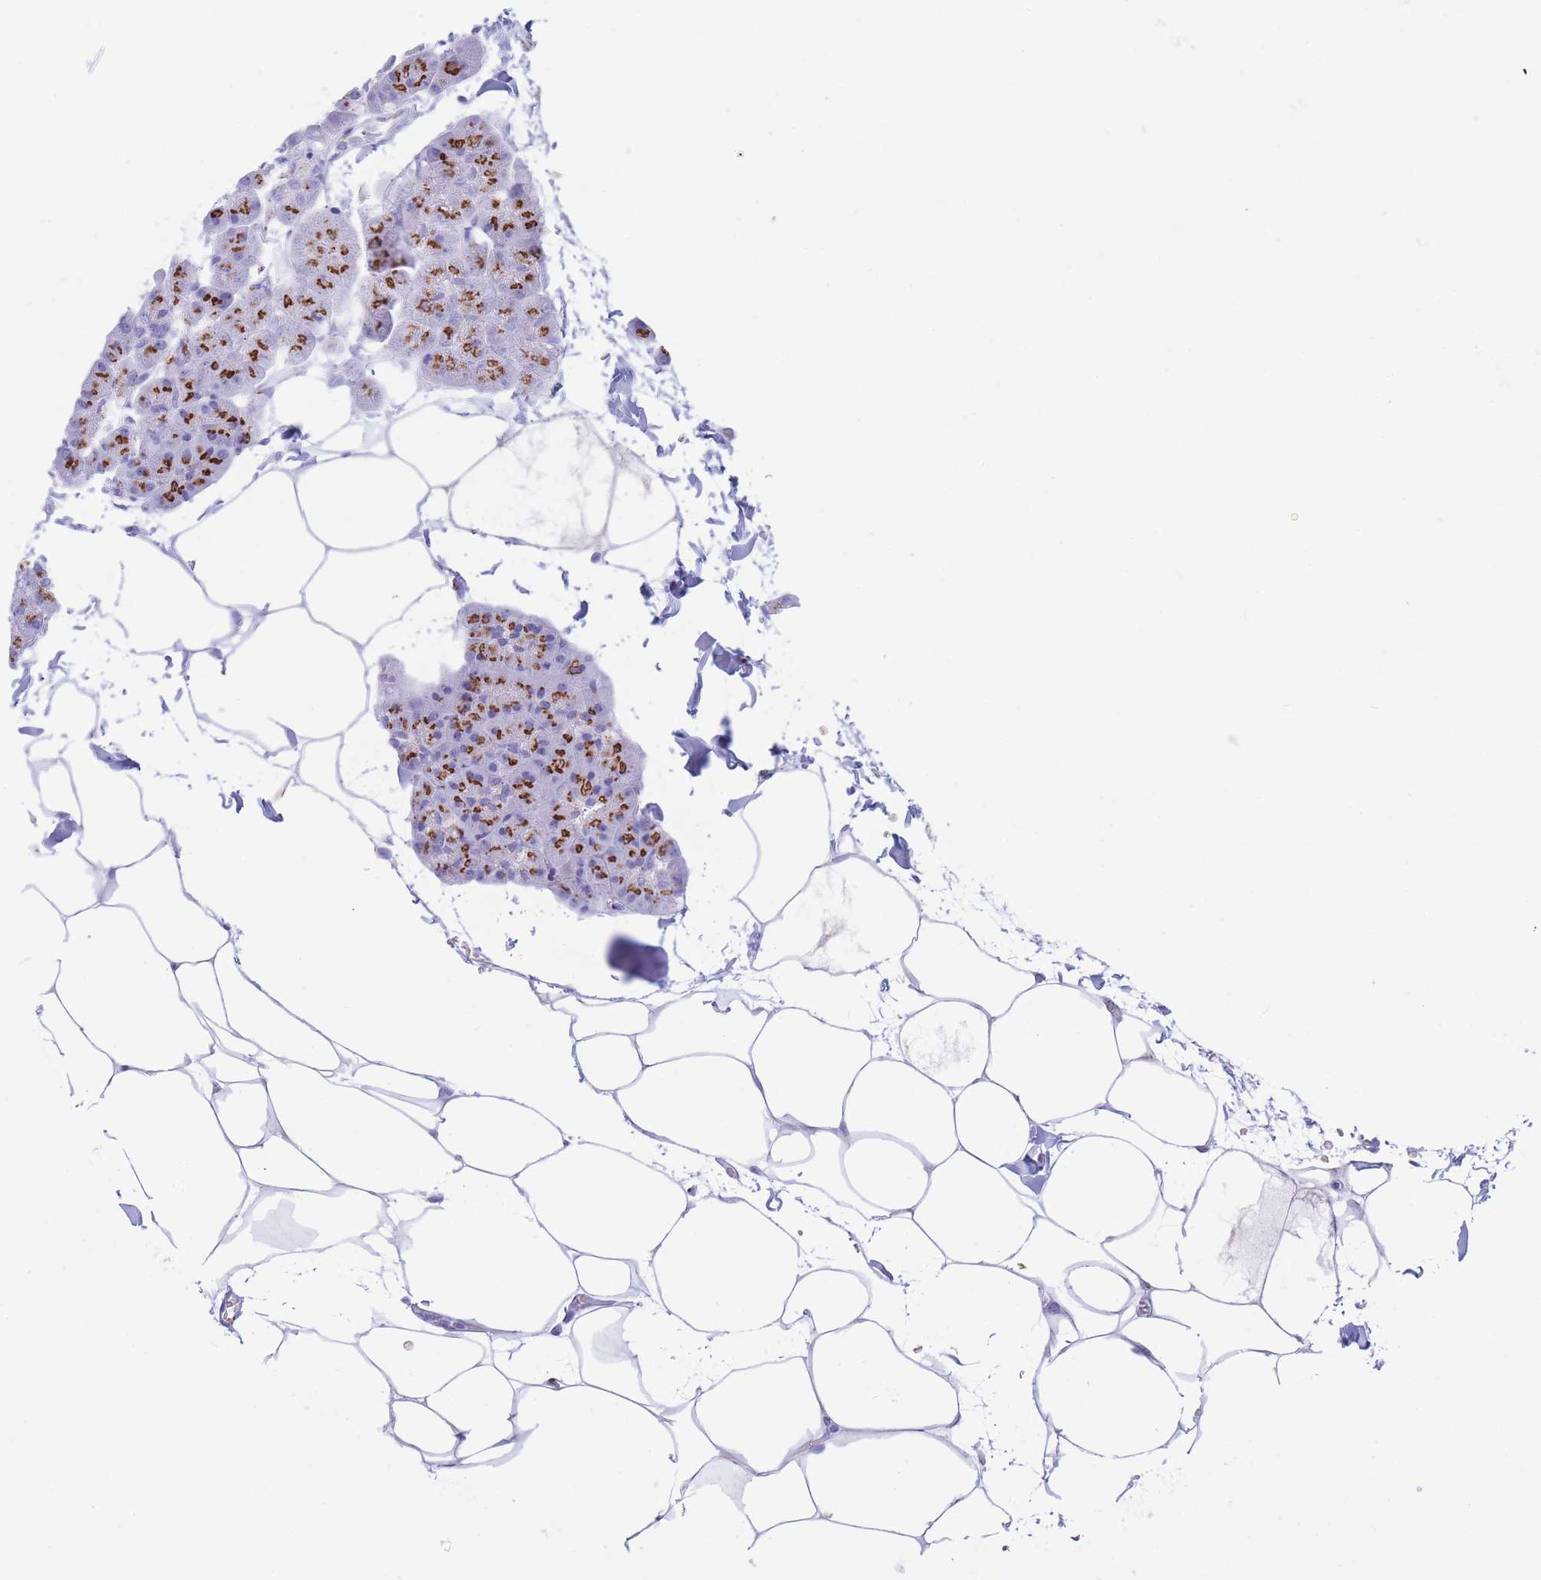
{"staining": {"intensity": "strong", "quantity": "25%-75%", "location": "cytoplasmic/membranous"}, "tissue": "pancreas", "cell_type": "Exocrine glandular cells", "image_type": "normal", "snomed": [{"axis": "morphology", "description": "Normal tissue, NOS"}, {"axis": "topography", "description": "Pancreas"}], "caption": "Protein analysis of unremarkable pancreas exhibits strong cytoplasmic/membranous staining in about 25%-75% of exocrine glandular cells. (DAB (3,3'-diaminobenzidine) IHC with brightfield microscopy, high magnification).", "gene": "FAM3C", "patient": {"sex": "male", "age": 35}}